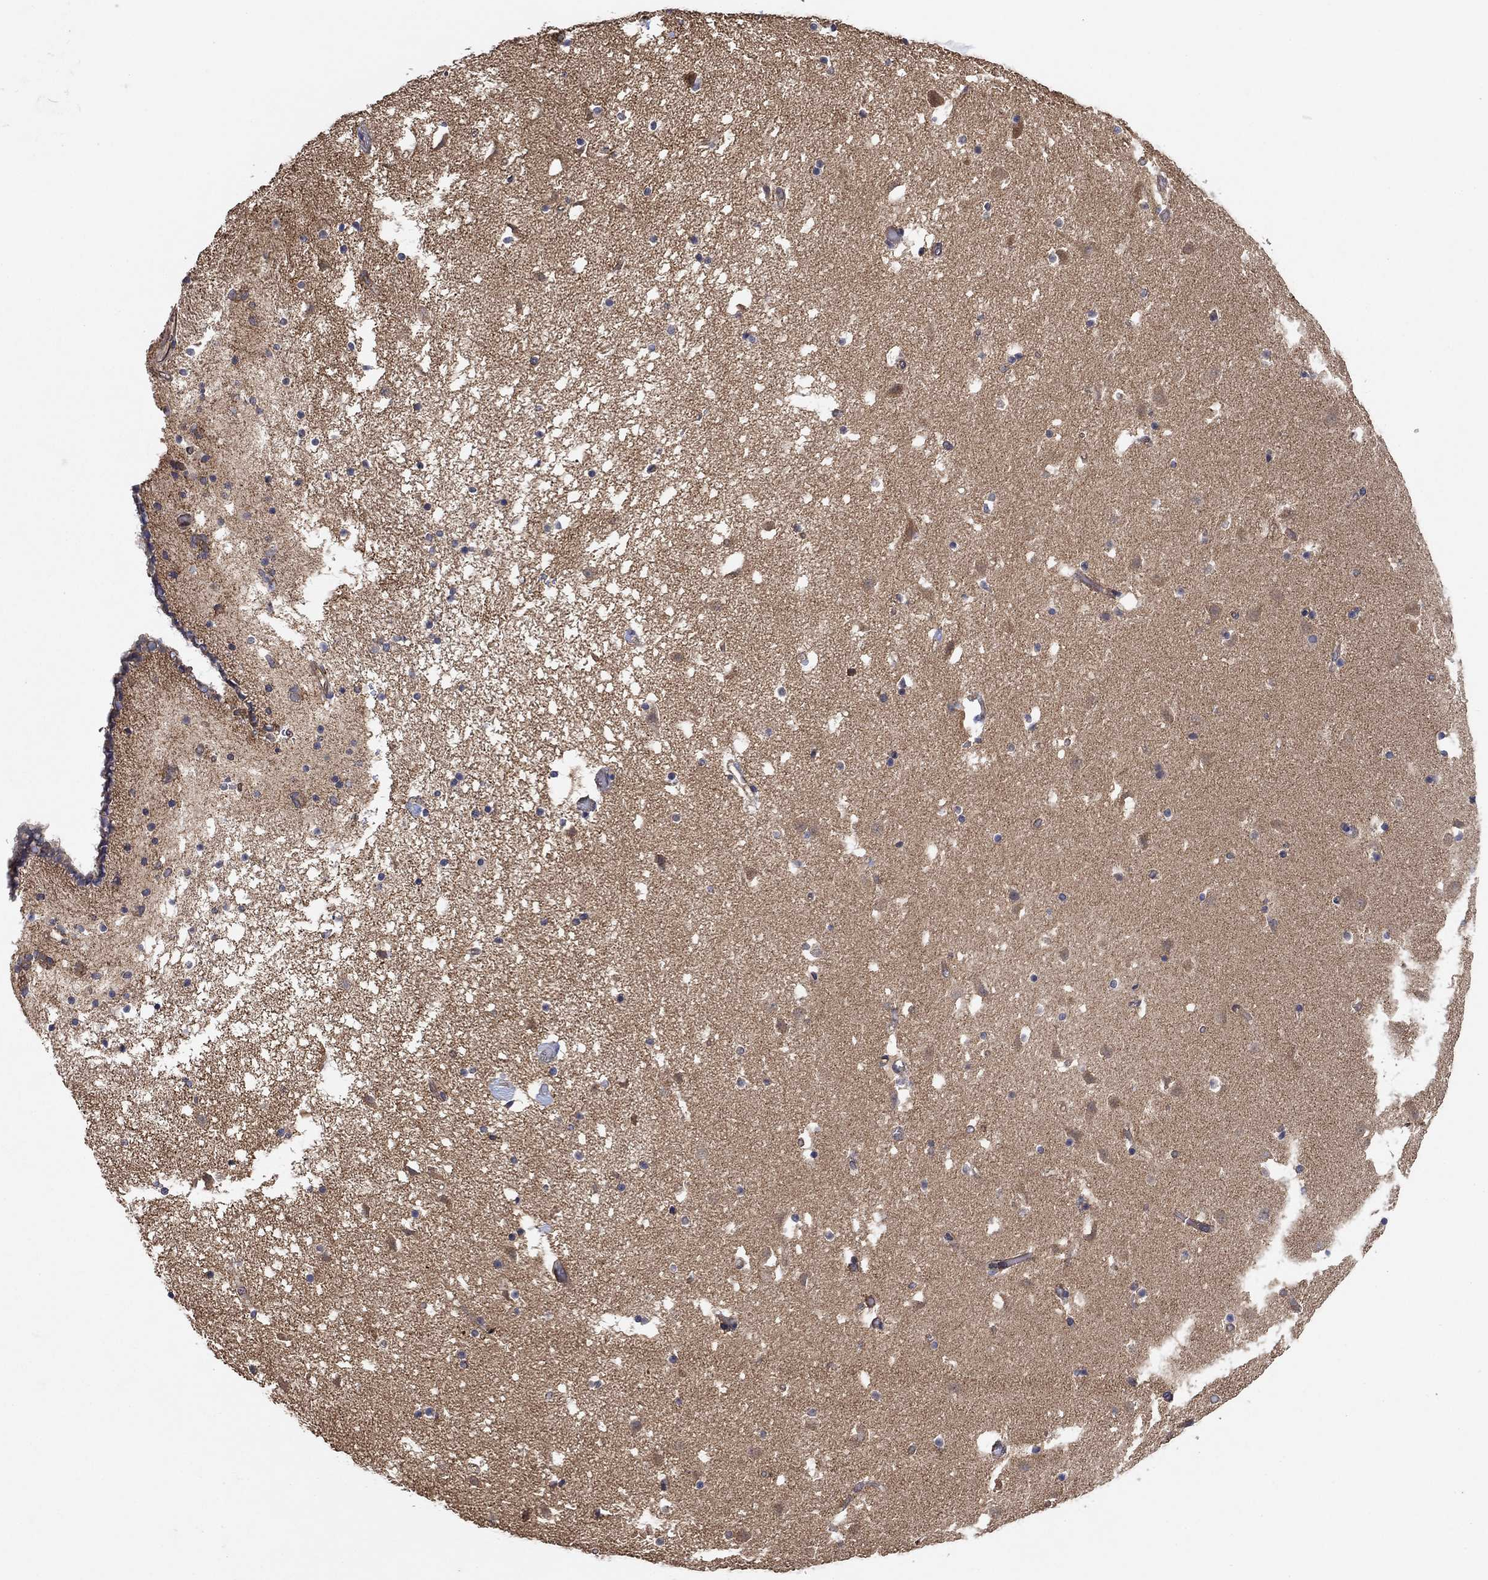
{"staining": {"intensity": "negative", "quantity": "none", "location": "none"}, "tissue": "caudate", "cell_type": "Glial cells", "image_type": "normal", "snomed": [{"axis": "morphology", "description": "Normal tissue, NOS"}, {"axis": "topography", "description": "Lateral ventricle wall"}], "caption": "DAB (3,3'-diaminobenzidine) immunohistochemical staining of unremarkable human caudate reveals no significant staining in glial cells. The staining was performed using DAB to visualize the protein expression in brown, while the nuclei were stained in blue with hematoxylin (Magnification: 20x).", "gene": "MCUR1", "patient": {"sex": "female", "age": 42}}